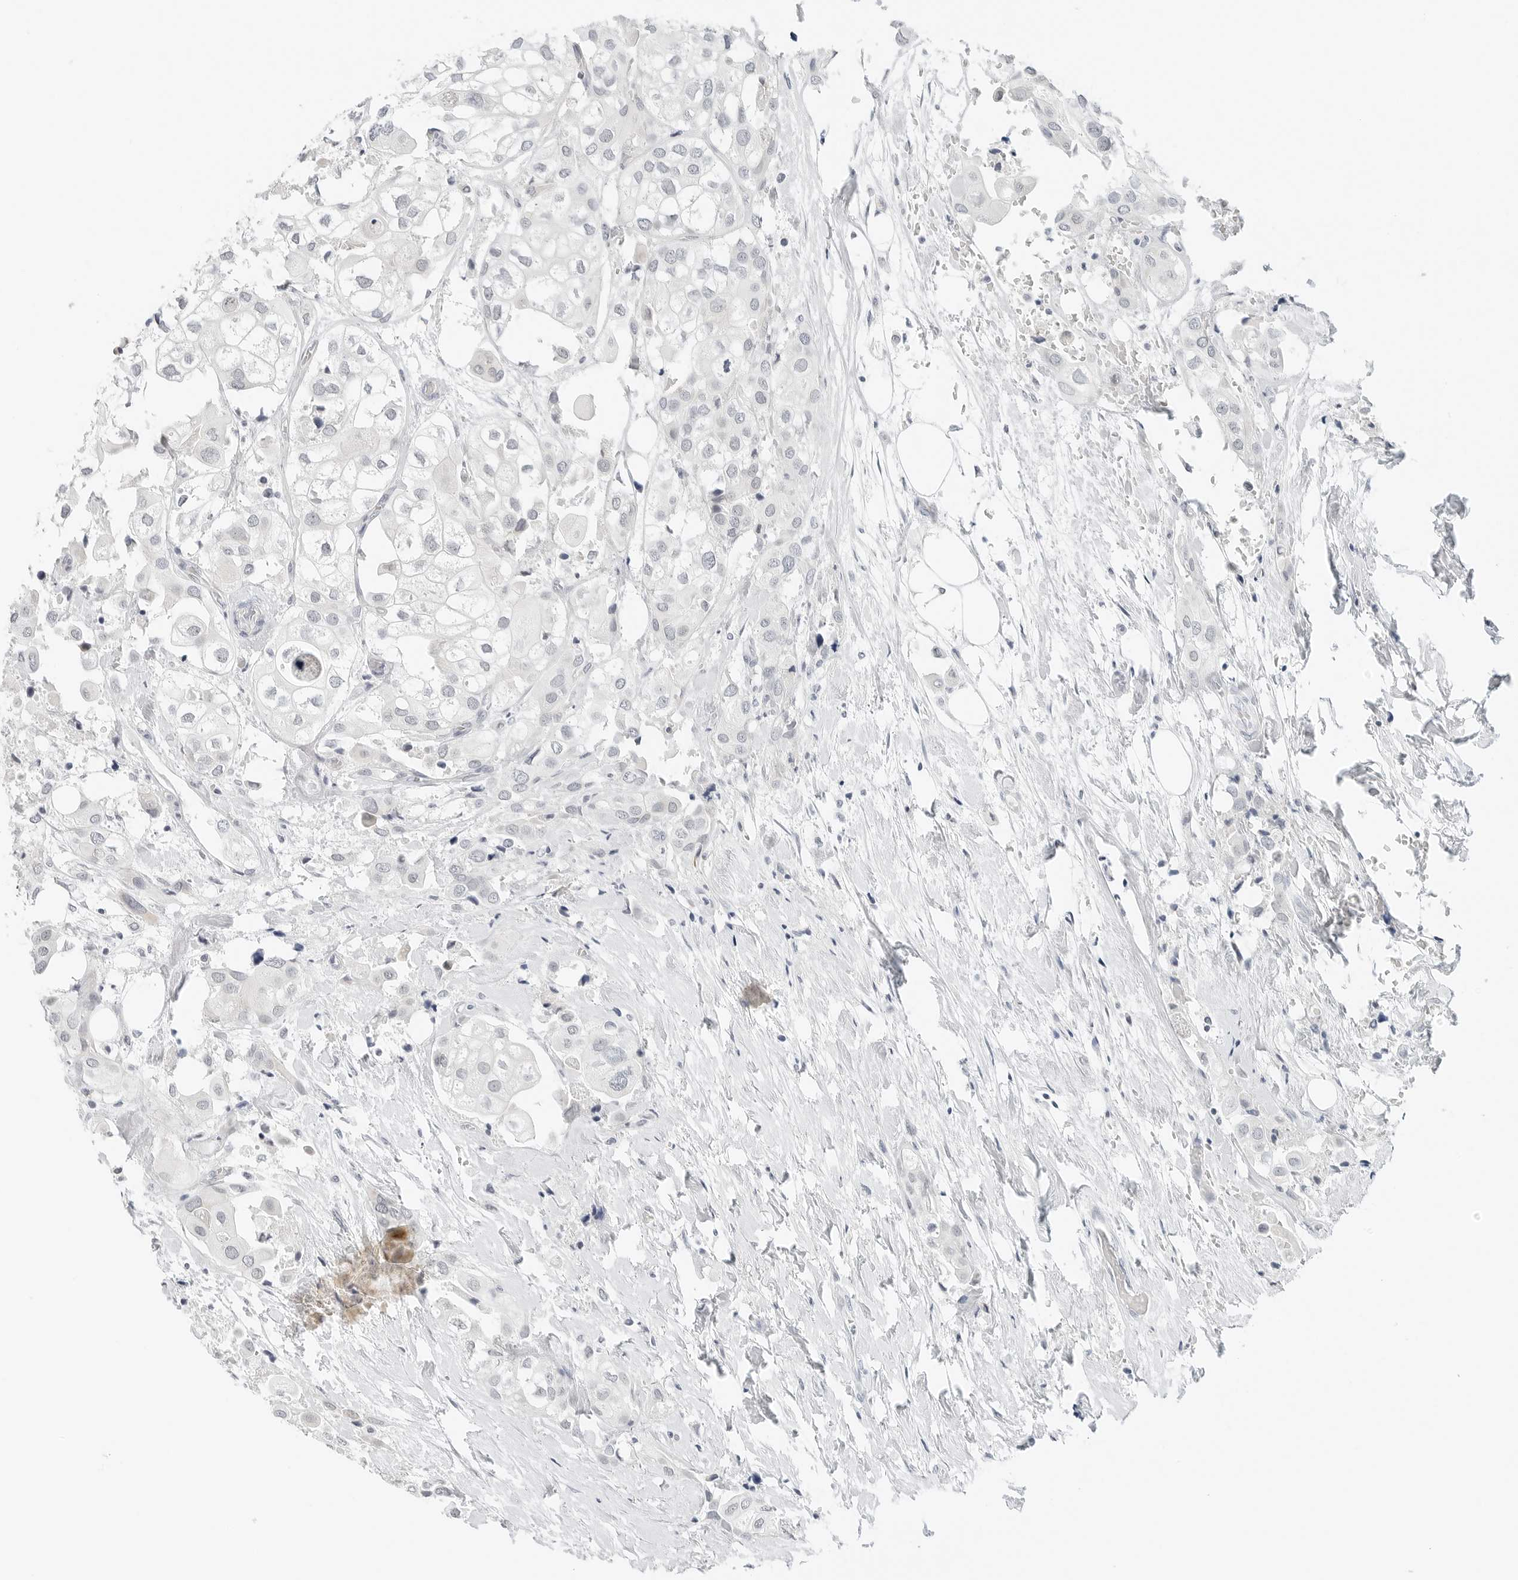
{"staining": {"intensity": "negative", "quantity": "none", "location": "none"}, "tissue": "urothelial cancer", "cell_type": "Tumor cells", "image_type": "cancer", "snomed": [{"axis": "morphology", "description": "Urothelial carcinoma, High grade"}, {"axis": "topography", "description": "Urinary bladder"}], "caption": "Immunohistochemistry micrograph of neoplastic tissue: urothelial carcinoma (high-grade) stained with DAB (3,3'-diaminobenzidine) exhibits no significant protein staining in tumor cells.", "gene": "CCSAP", "patient": {"sex": "male", "age": 64}}